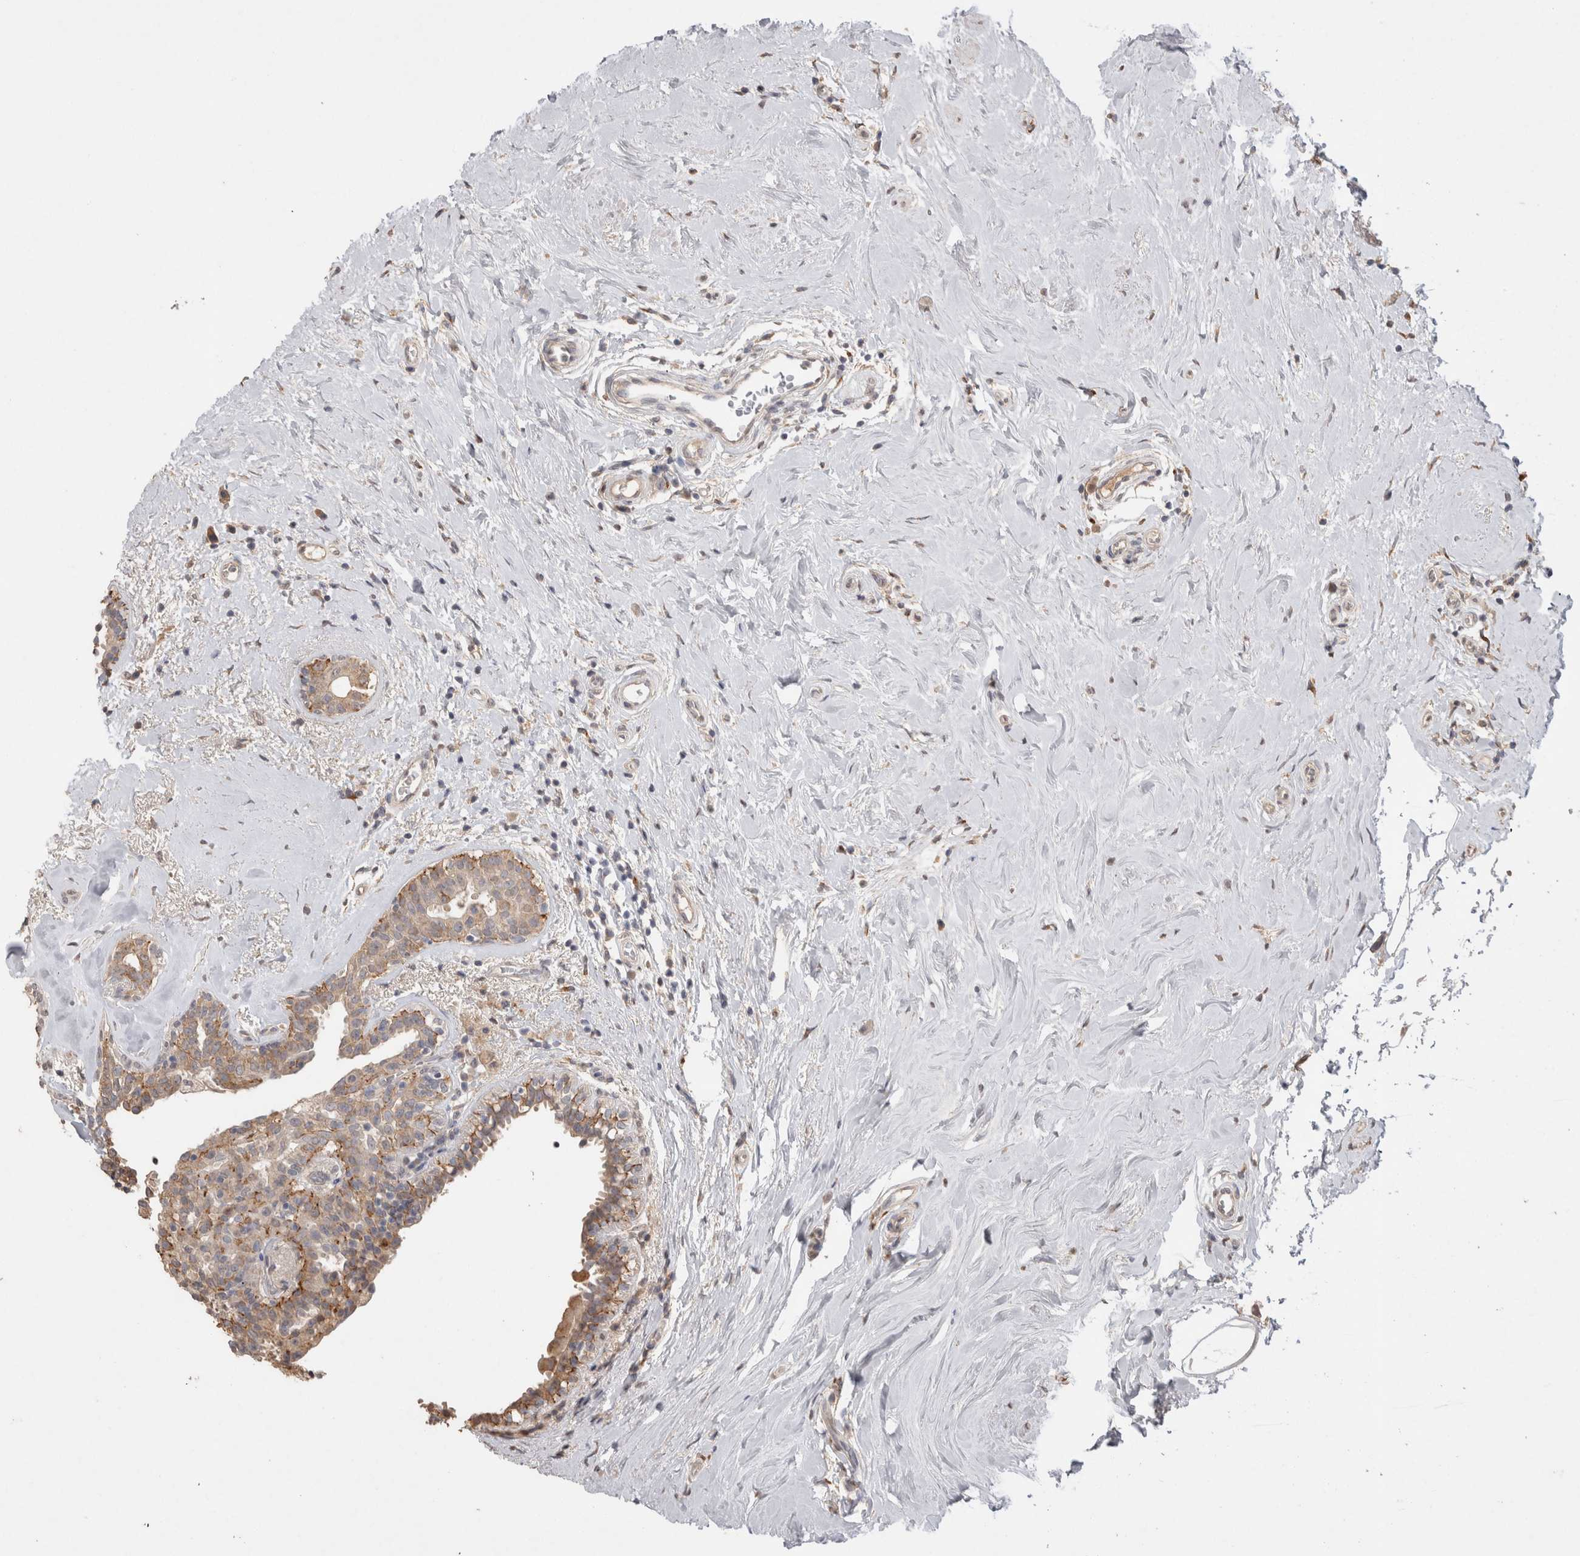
{"staining": {"intensity": "weak", "quantity": ">75%", "location": "cytoplasmic/membranous"}, "tissue": "breast cancer", "cell_type": "Tumor cells", "image_type": "cancer", "snomed": [{"axis": "morphology", "description": "Duct carcinoma"}, {"axis": "topography", "description": "Breast"}], "caption": "About >75% of tumor cells in human breast cancer (invasive ductal carcinoma) show weak cytoplasmic/membranous protein positivity as visualized by brown immunohistochemical staining.", "gene": "NAALADL2", "patient": {"sex": "female", "age": 55}}